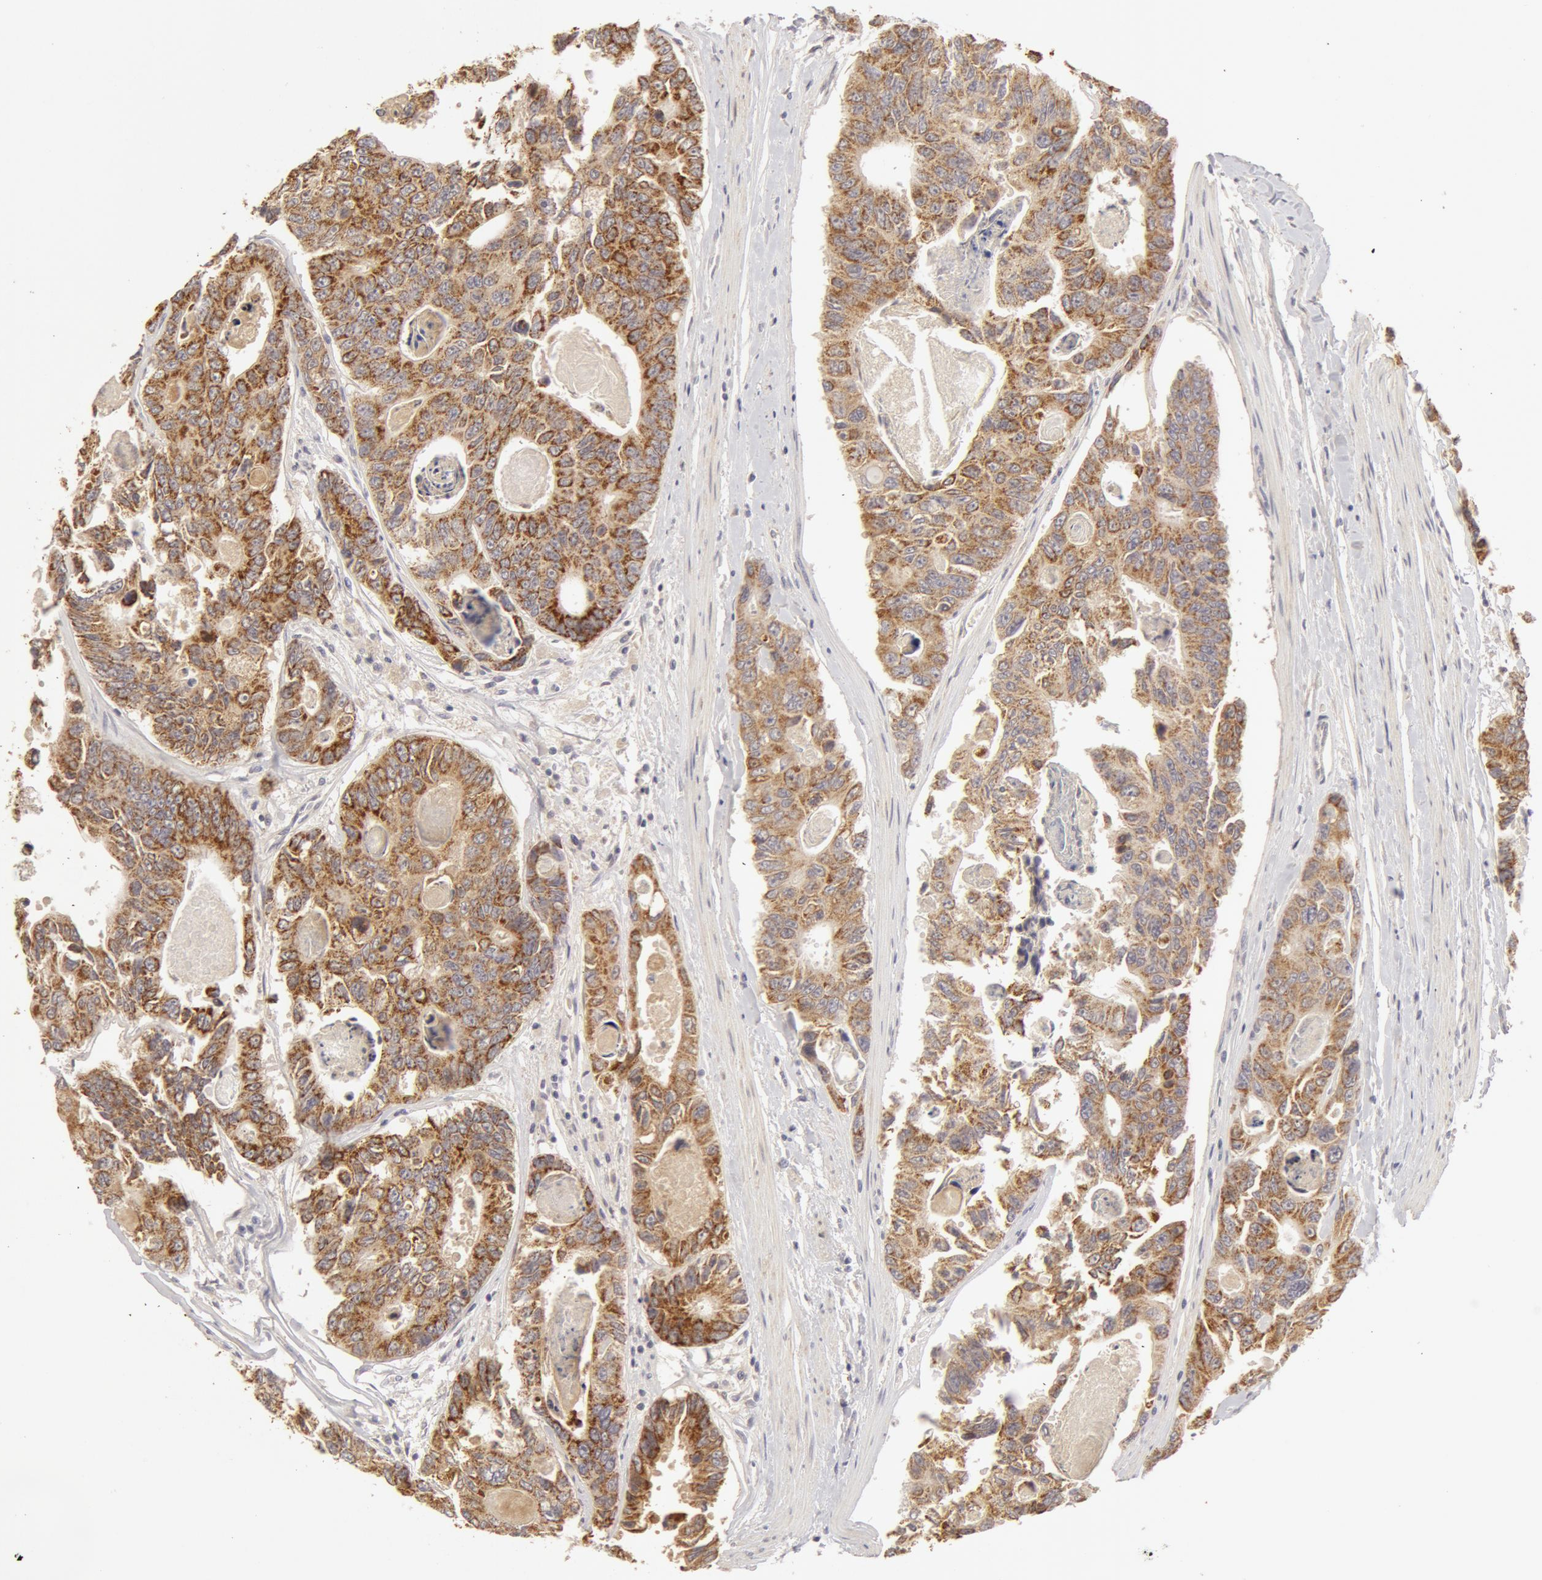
{"staining": {"intensity": "moderate", "quantity": ">75%", "location": "cytoplasmic/membranous"}, "tissue": "colorectal cancer", "cell_type": "Tumor cells", "image_type": "cancer", "snomed": [{"axis": "morphology", "description": "Adenocarcinoma, NOS"}, {"axis": "topography", "description": "Colon"}], "caption": "Immunohistochemistry staining of colorectal cancer, which shows medium levels of moderate cytoplasmic/membranous expression in about >75% of tumor cells indicating moderate cytoplasmic/membranous protein expression. The staining was performed using DAB (3,3'-diaminobenzidine) (brown) for protein detection and nuclei were counterstained in hematoxylin (blue).", "gene": "ADPRH", "patient": {"sex": "female", "age": 86}}